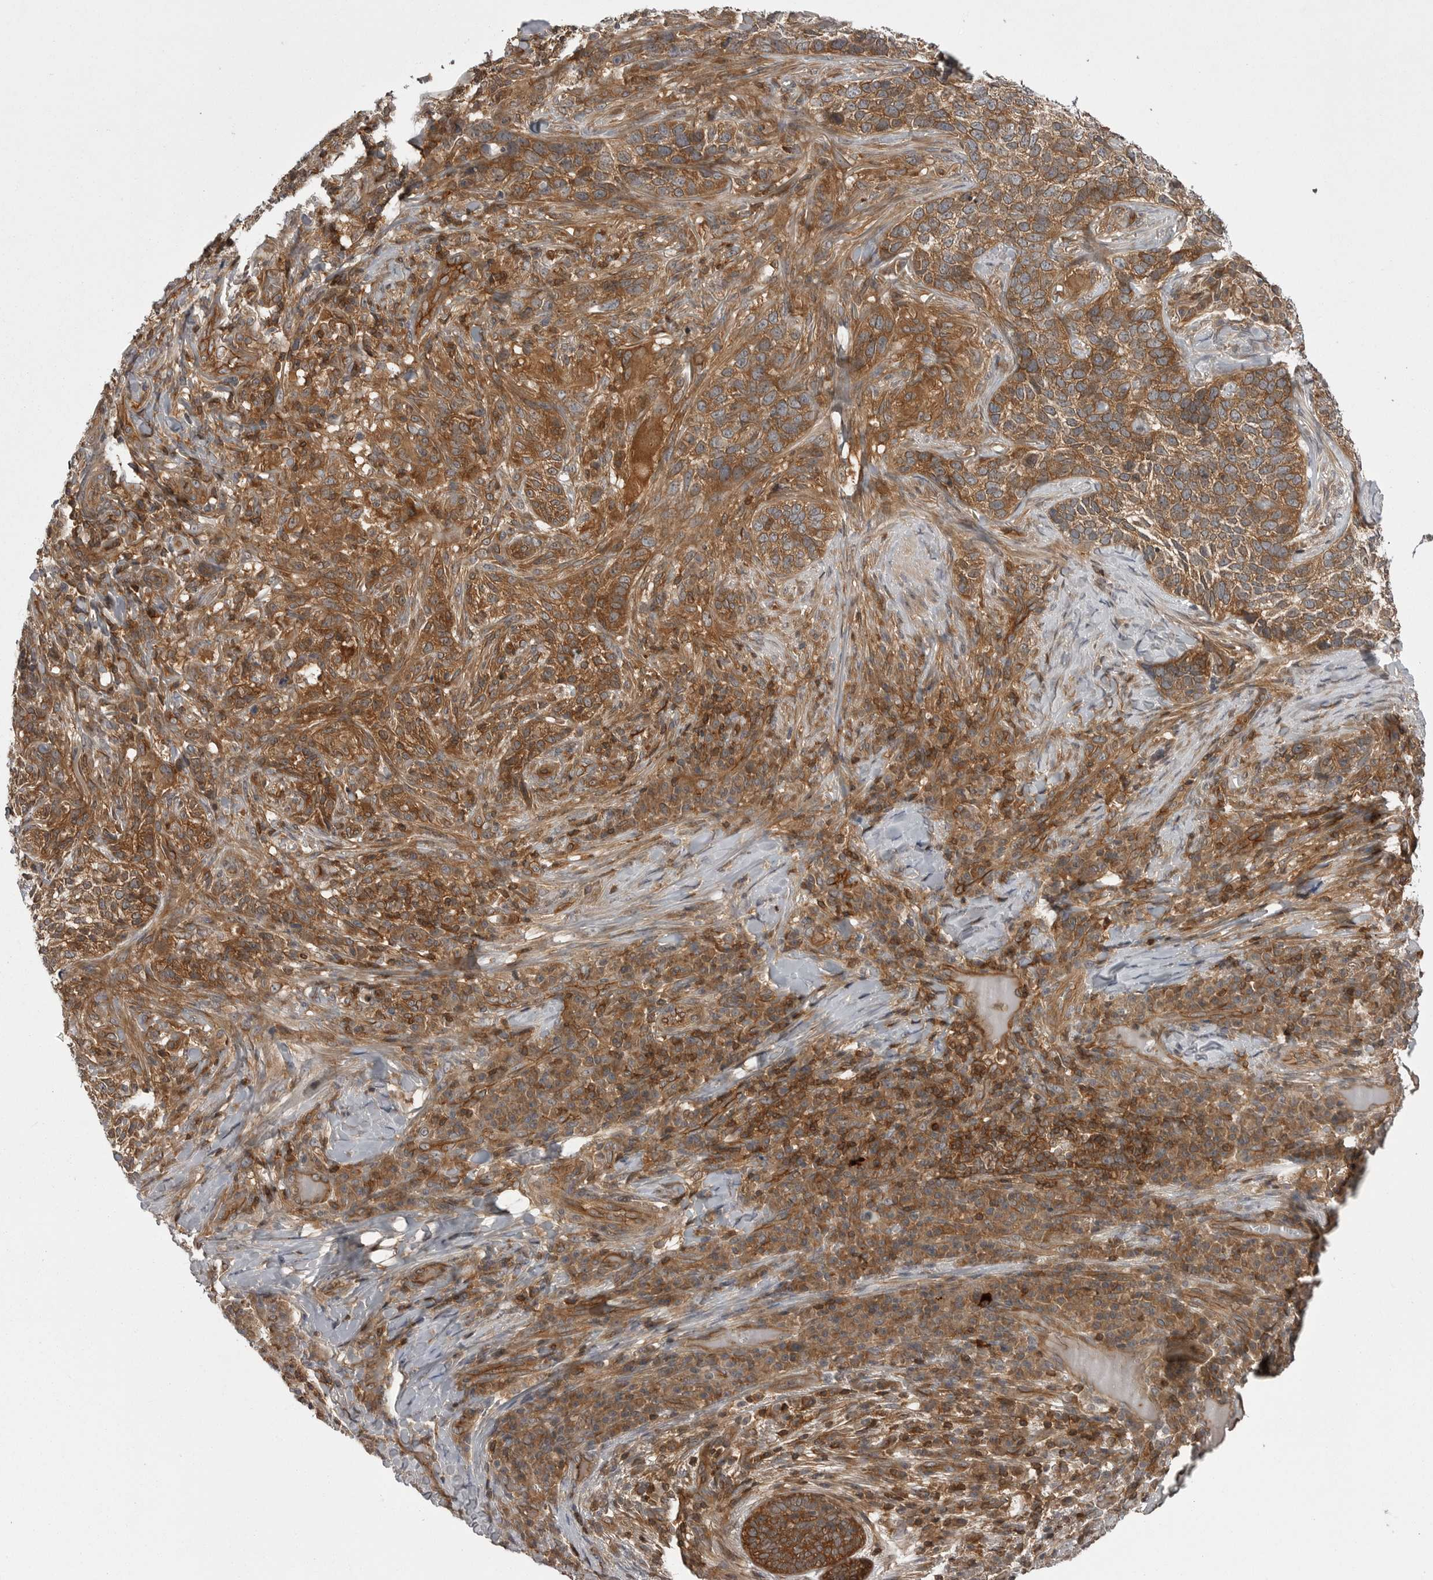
{"staining": {"intensity": "strong", "quantity": ">75%", "location": "cytoplasmic/membranous"}, "tissue": "skin cancer", "cell_type": "Tumor cells", "image_type": "cancer", "snomed": [{"axis": "morphology", "description": "Basal cell carcinoma"}, {"axis": "topography", "description": "Skin"}], "caption": "This histopathology image demonstrates immunohistochemistry (IHC) staining of basal cell carcinoma (skin), with high strong cytoplasmic/membranous positivity in approximately >75% of tumor cells.", "gene": "STK24", "patient": {"sex": "female", "age": 64}}